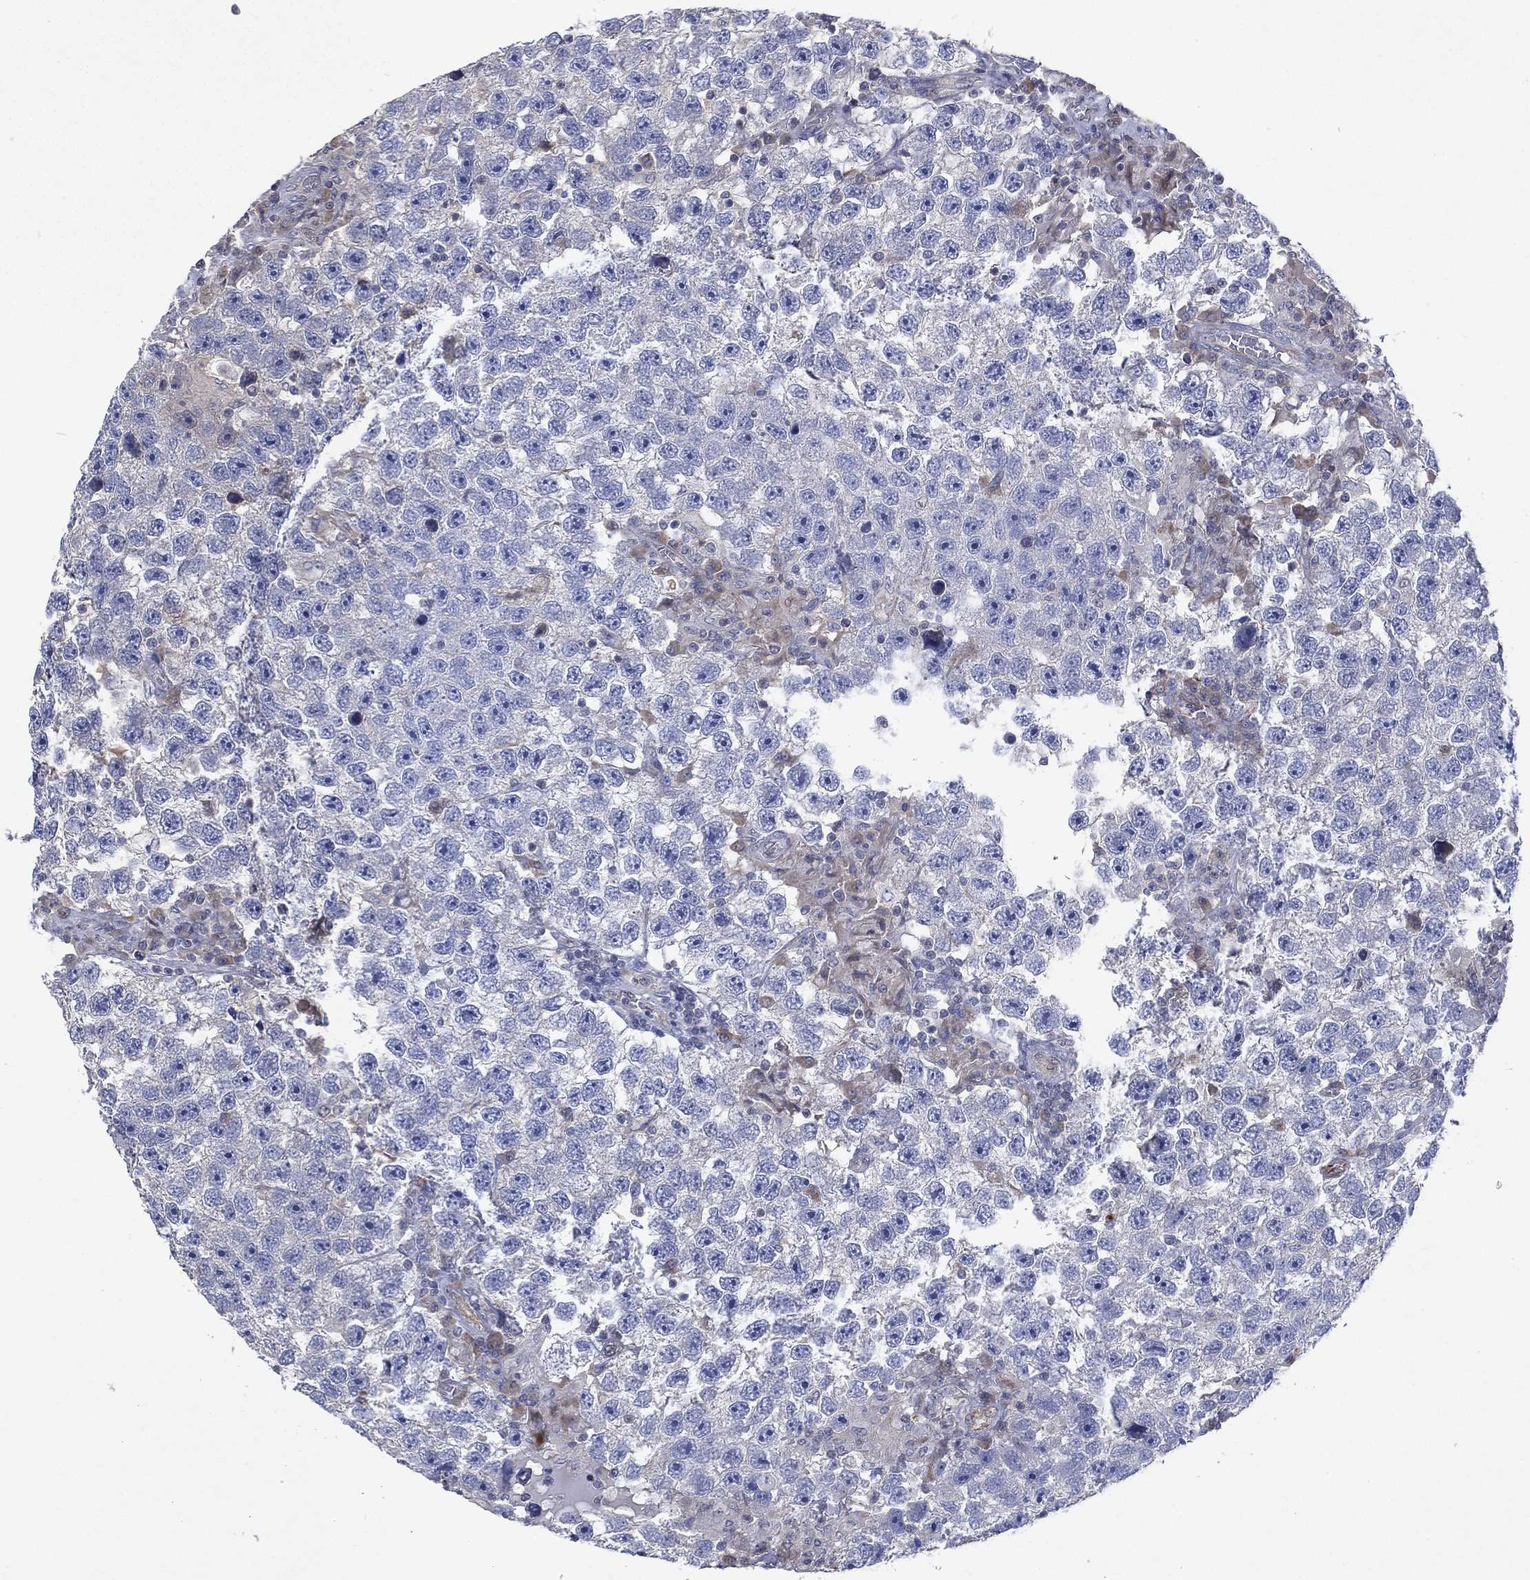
{"staining": {"intensity": "negative", "quantity": "none", "location": "none"}, "tissue": "testis cancer", "cell_type": "Tumor cells", "image_type": "cancer", "snomed": [{"axis": "morphology", "description": "Seminoma, NOS"}, {"axis": "topography", "description": "Testis"}], "caption": "Tumor cells show no significant positivity in testis cancer.", "gene": "FLI1", "patient": {"sex": "male", "age": 26}}